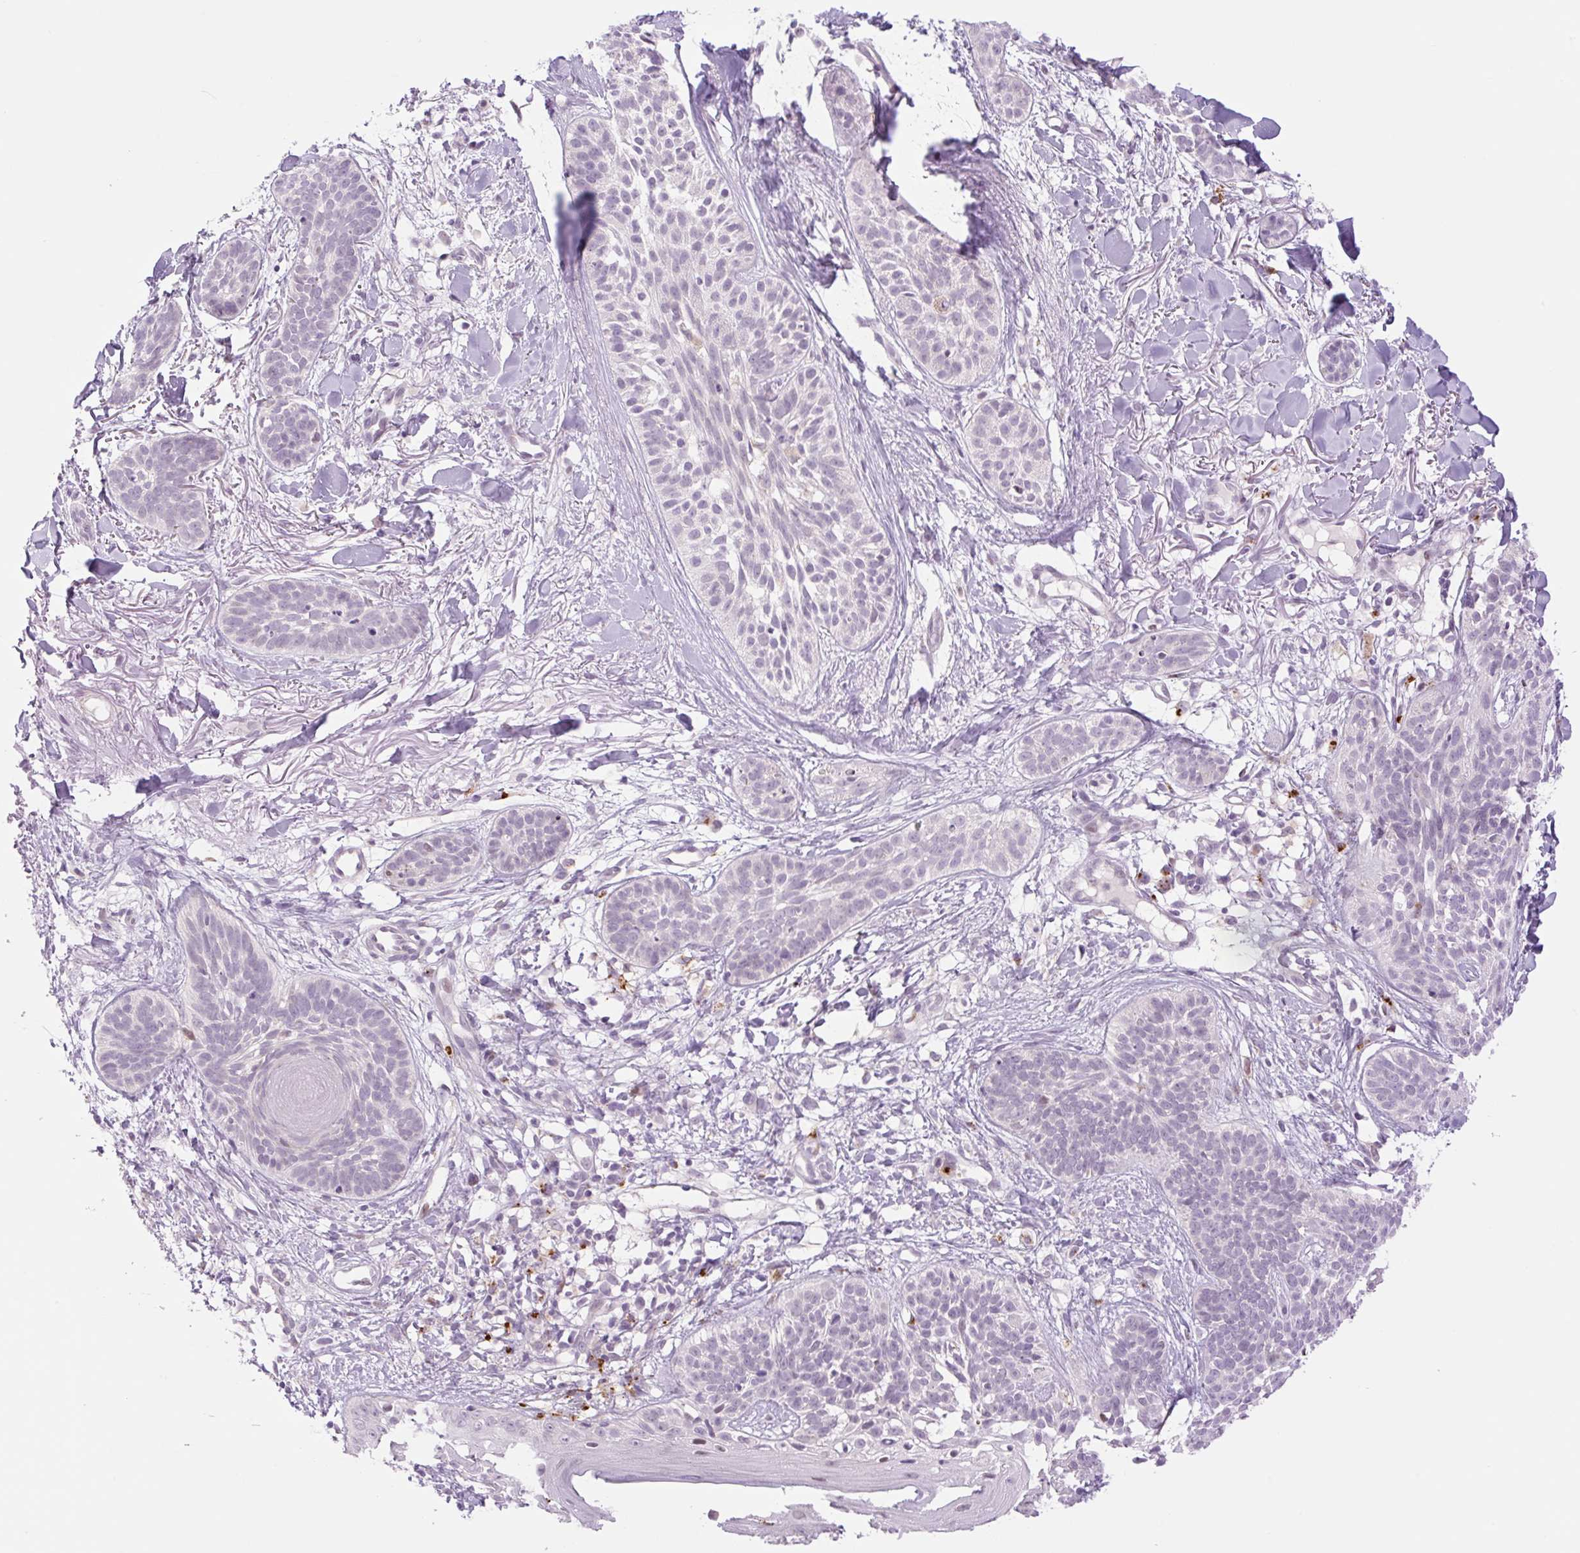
{"staining": {"intensity": "negative", "quantity": "none", "location": "none"}, "tissue": "skin cancer", "cell_type": "Tumor cells", "image_type": "cancer", "snomed": [{"axis": "morphology", "description": "Basal cell carcinoma"}, {"axis": "topography", "description": "Skin"}], "caption": "Tumor cells show no significant protein staining in skin cancer (basal cell carcinoma).", "gene": "SPRYD4", "patient": {"sex": "male", "age": 52}}